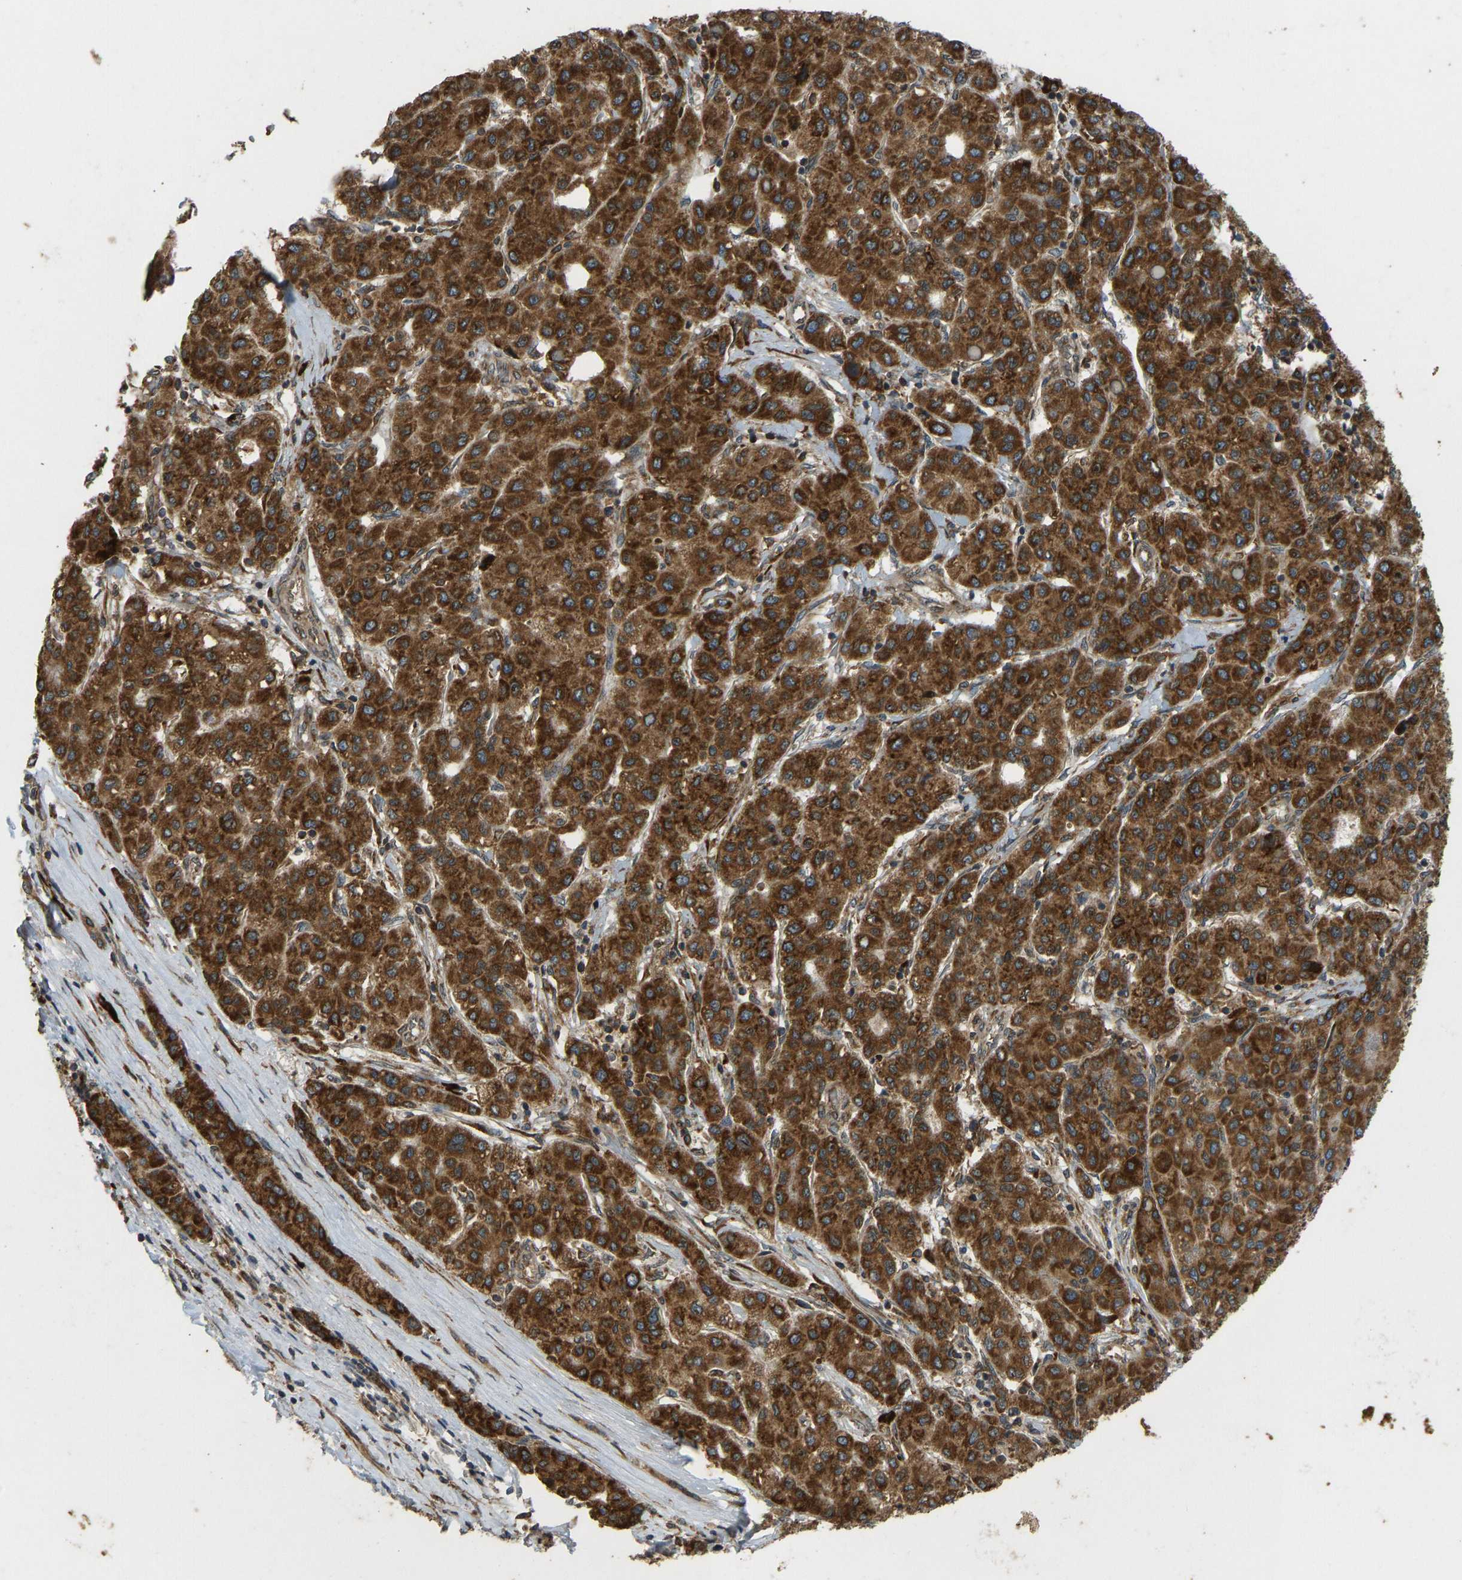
{"staining": {"intensity": "strong", "quantity": ">75%", "location": "cytoplasmic/membranous"}, "tissue": "liver cancer", "cell_type": "Tumor cells", "image_type": "cancer", "snomed": [{"axis": "morphology", "description": "Carcinoma, Hepatocellular, NOS"}, {"axis": "topography", "description": "Liver"}], "caption": "Hepatocellular carcinoma (liver) stained for a protein reveals strong cytoplasmic/membranous positivity in tumor cells. (brown staining indicates protein expression, while blue staining denotes nuclei).", "gene": "RPN2", "patient": {"sex": "male", "age": 65}}